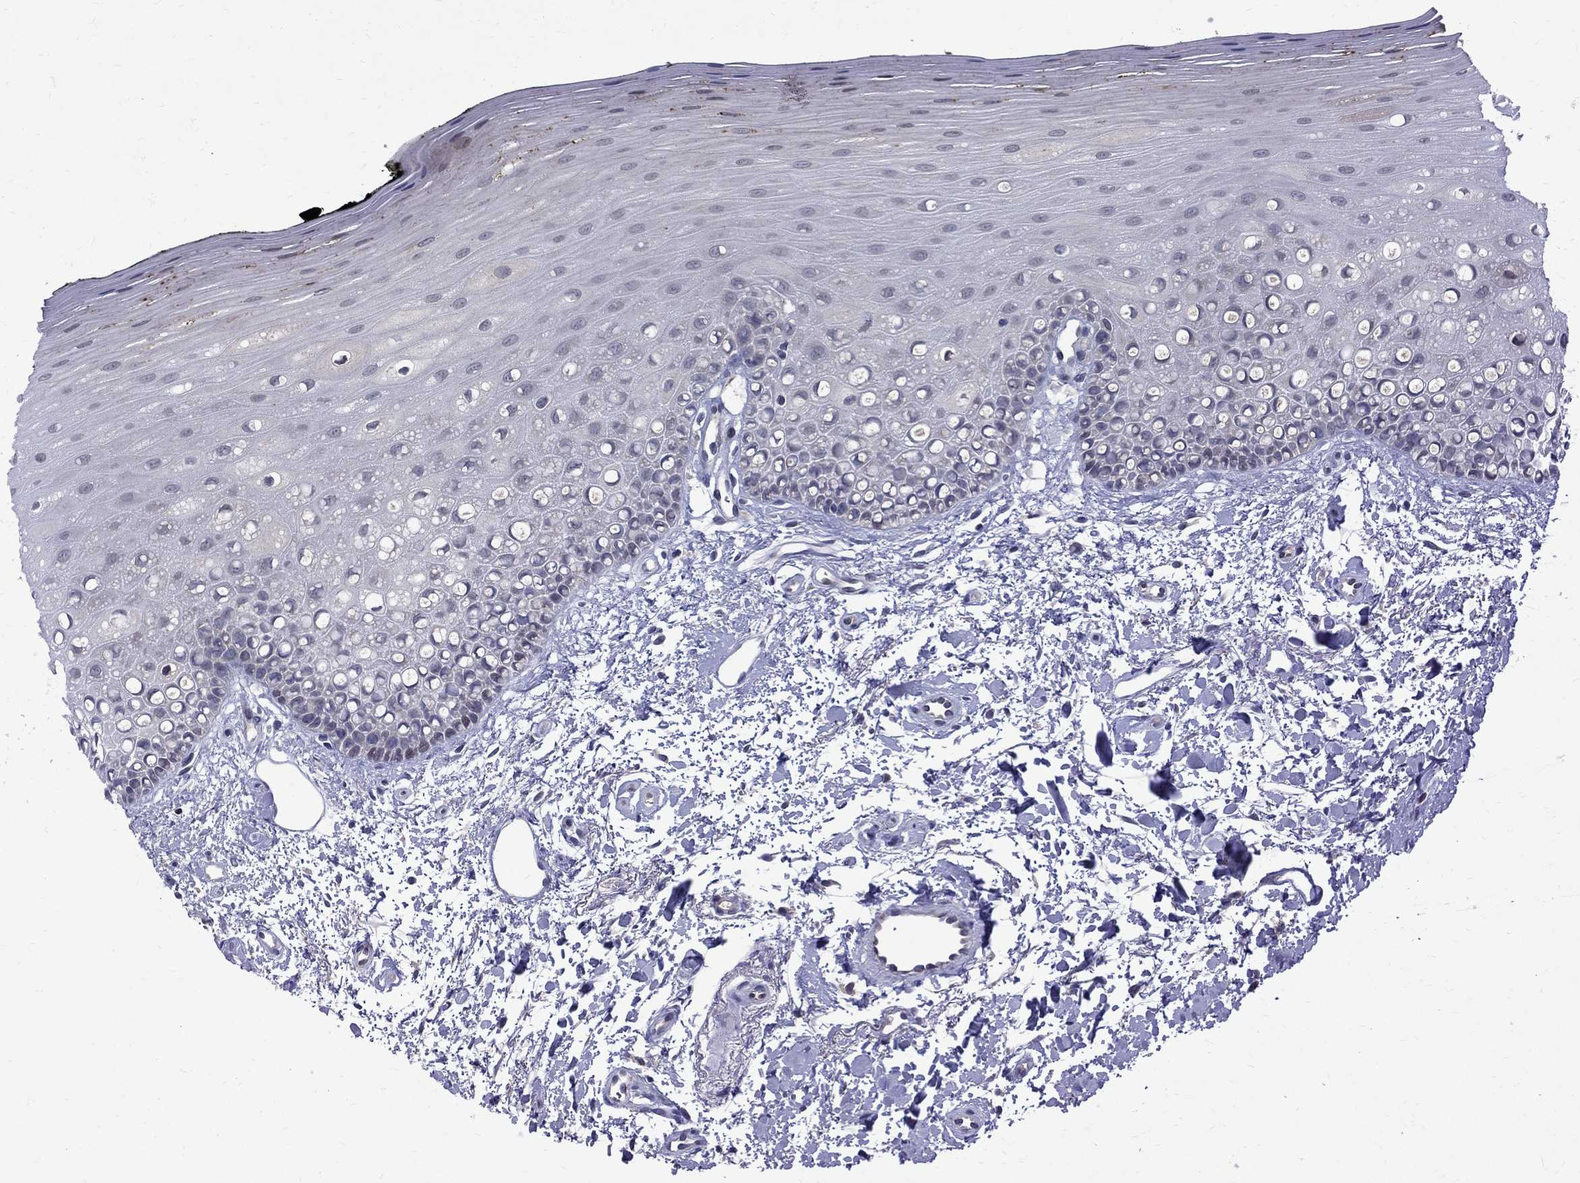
{"staining": {"intensity": "negative", "quantity": "none", "location": "none"}, "tissue": "oral mucosa", "cell_type": "Squamous epithelial cells", "image_type": "normal", "snomed": [{"axis": "morphology", "description": "Normal tissue, NOS"}, {"axis": "topography", "description": "Oral tissue"}], "caption": "Immunohistochemistry photomicrograph of unremarkable oral mucosa: oral mucosa stained with DAB (3,3'-diaminobenzidine) reveals no significant protein positivity in squamous epithelial cells. (DAB IHC with hematoxylin counter stain).", "gene": "STAB2", "patient": {"sex": "female", "age": 78}}